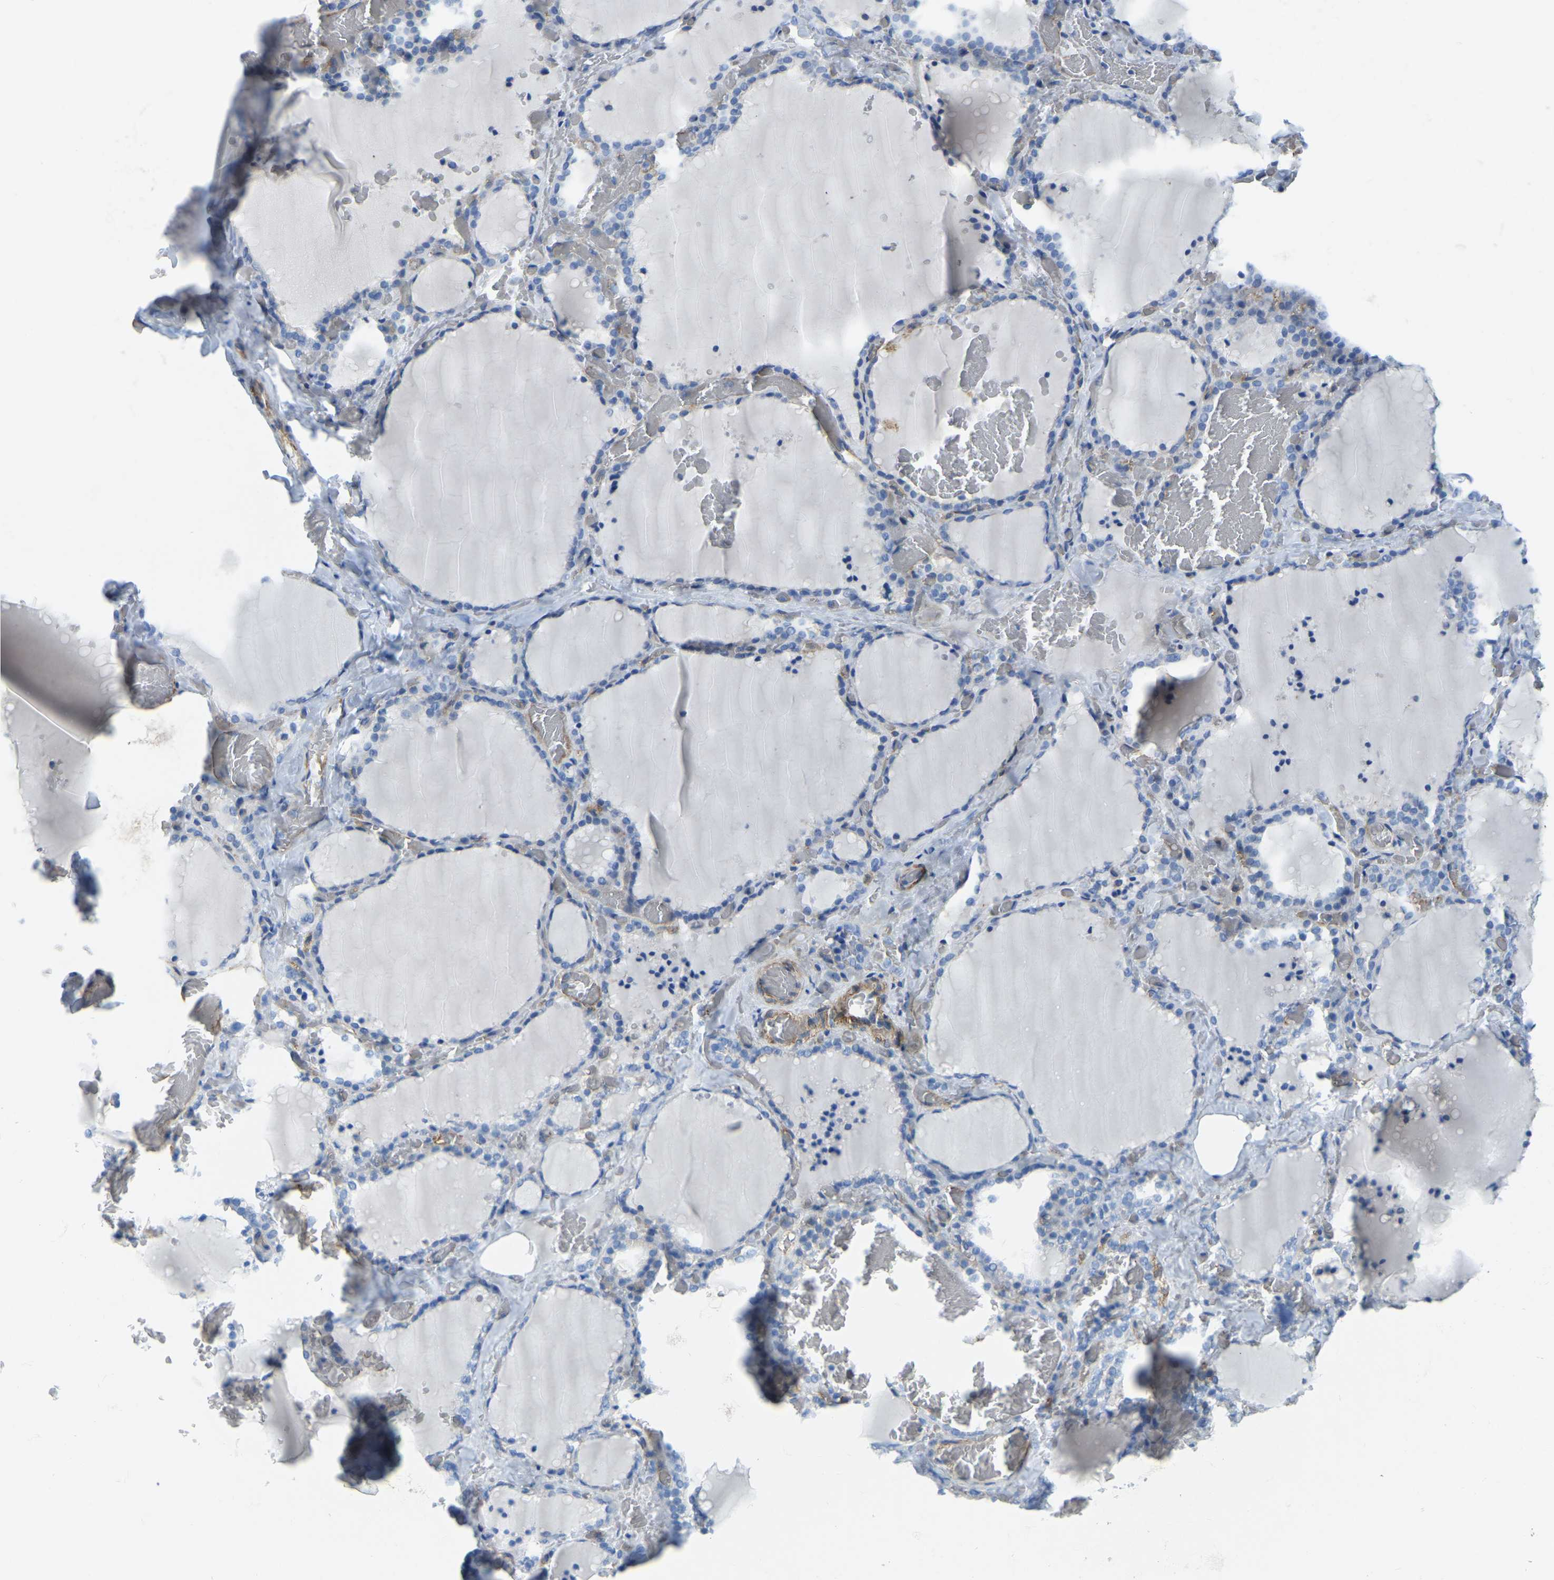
{"staining": {"intensity": "weak", "quantity": "<25%", "location": "cytoplasmic/membranous"}, "tissue": "thyroid gland", "cell_type": "Glandular cells", "image_type": "normal", "snomed": [{"axis": "morphology", "description": "Normal tissue, NOS"}, {"axis": "topography", "description": "Thyroid gland"}], "caption": "High power microscopy photomicrograph of an immunohistochemistry micrograph of normal thyroid gland, revealing no significant positivity in glandular cells.", "gene": "MYL3", "patient": {"sex": "female", "age": 22}}